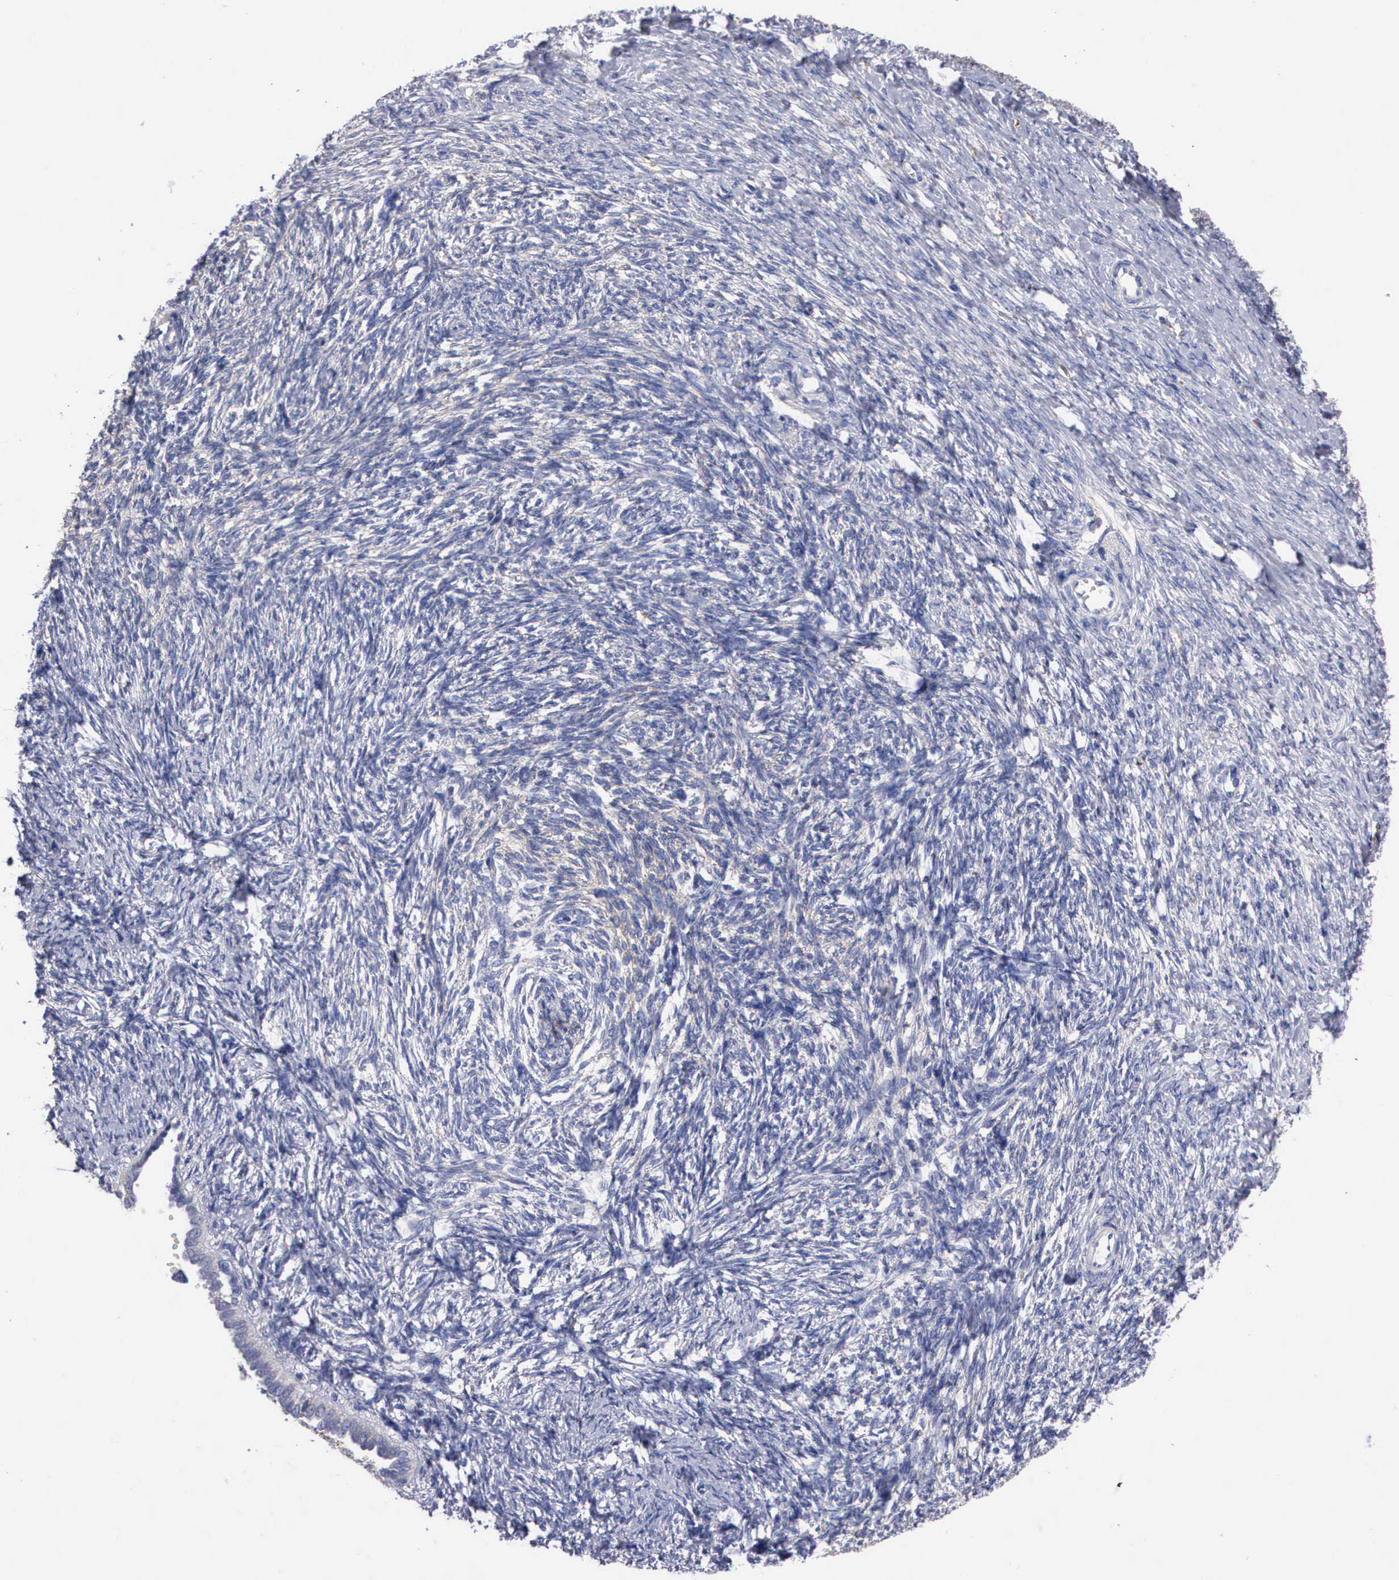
{"staining": {"intensity": "negative", "quantity": "none", "location": "none"}, "tissue": "ovarian cancer", "cell_type": "Tumor cells", "image_type": "cancer", "snomed": [{"axis": "morphology", "description": "Normal tissue, NOS"}, {"axis": "morphology", "description": "Cystadenocarcinoma, serous, NOS"}, {"axis": "topography", "description": "Ovary"}], "caption": "Image shows no significant protein positivity in tumor cells of serous cystadenocarcinoma (ovarian).", "gene": "PTGS2", "patient": {"sex": "female", "age": 62}}